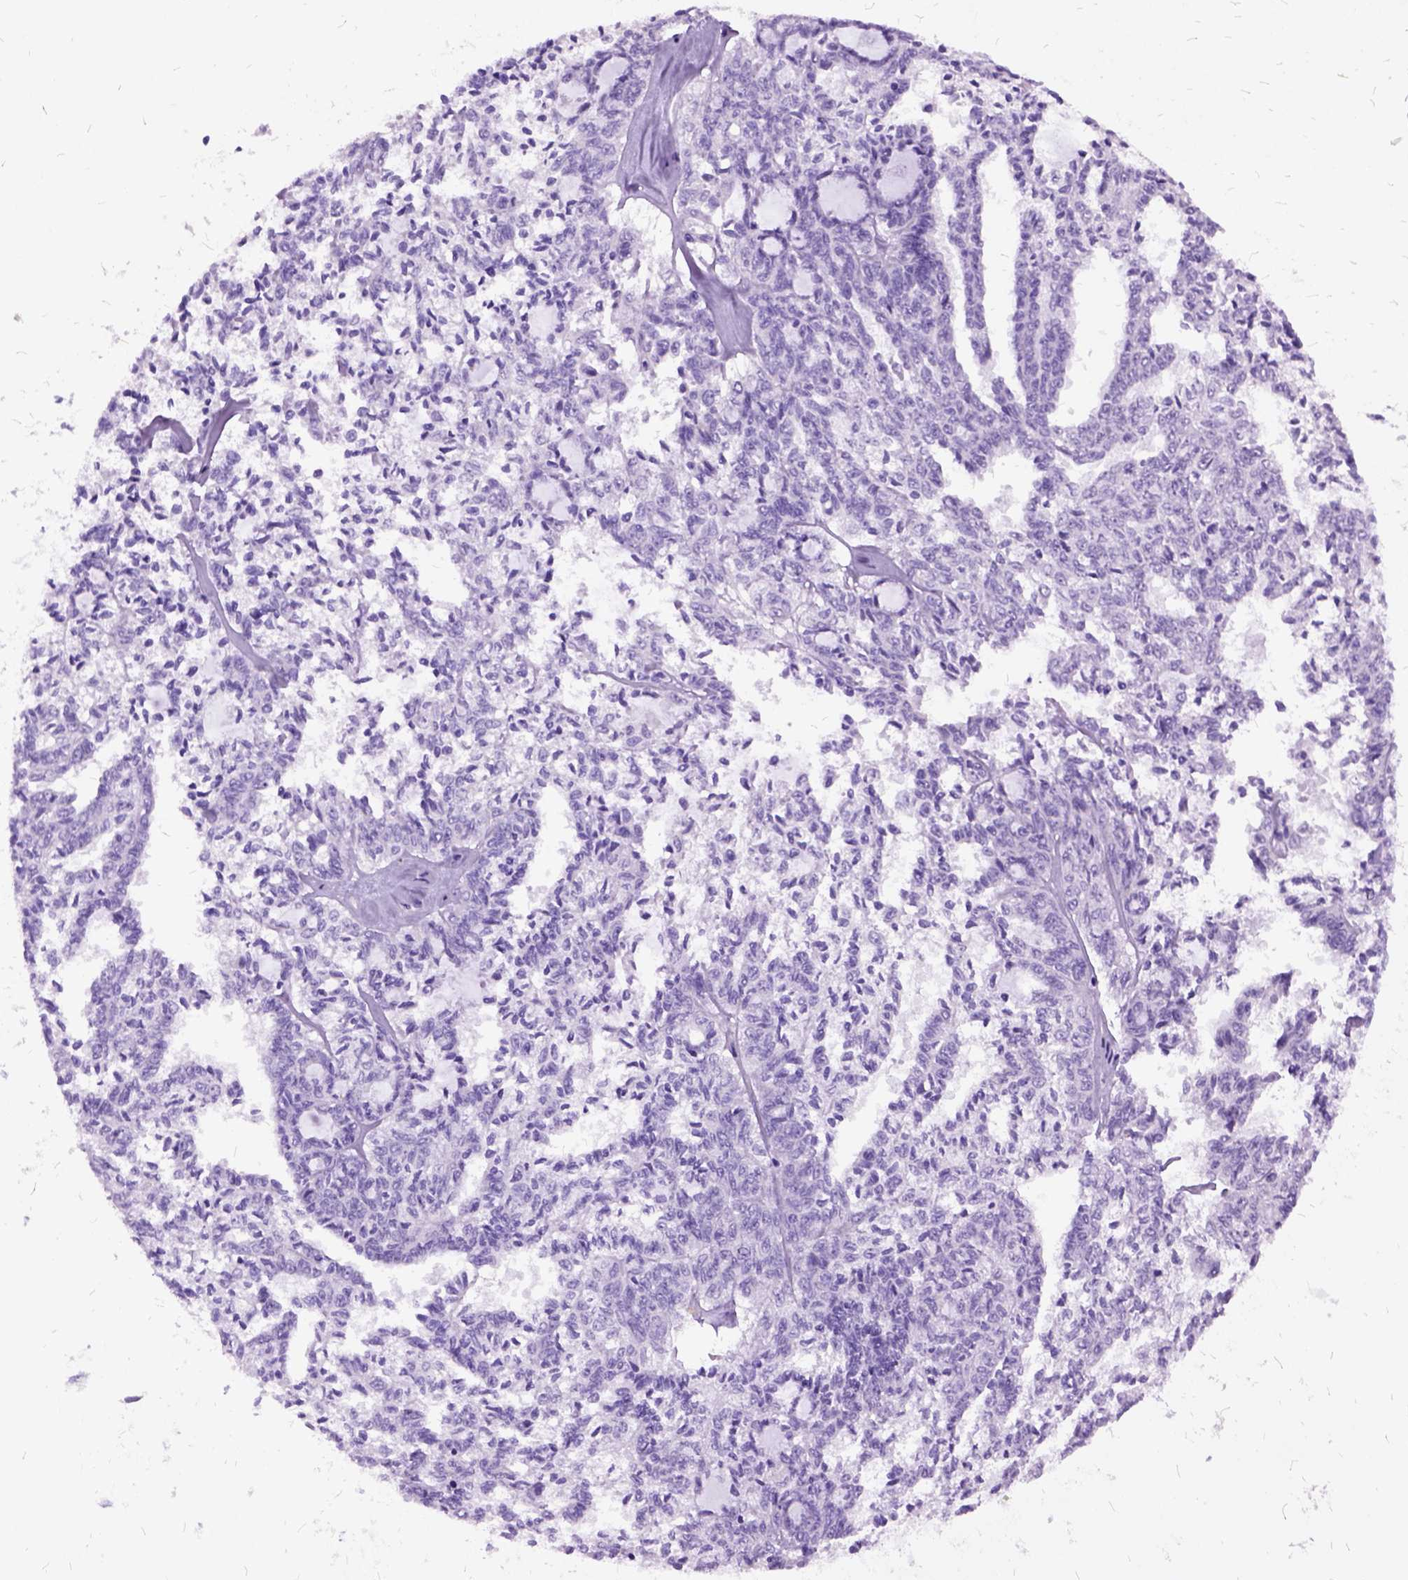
{"staining": {"intensity": "negative", "quantity": "none", "location": "none"}, "tissue": "ovarian cancer", "cell_type": "Tumor cells", "image_type": "cancer", "snomed": [{"axis": "morphology", "description": "Cystadenocarcinoma, serous, NOS"}, {"axis": "topography", "description": "Ovary"}], "caption": "High power microscopy histopathology image of an IHC photomicrograph of ovarian cancer, revealing no significant expression in tumor cells.", "gene": "MME", "patient": {"sex": "female", "age": 71}}